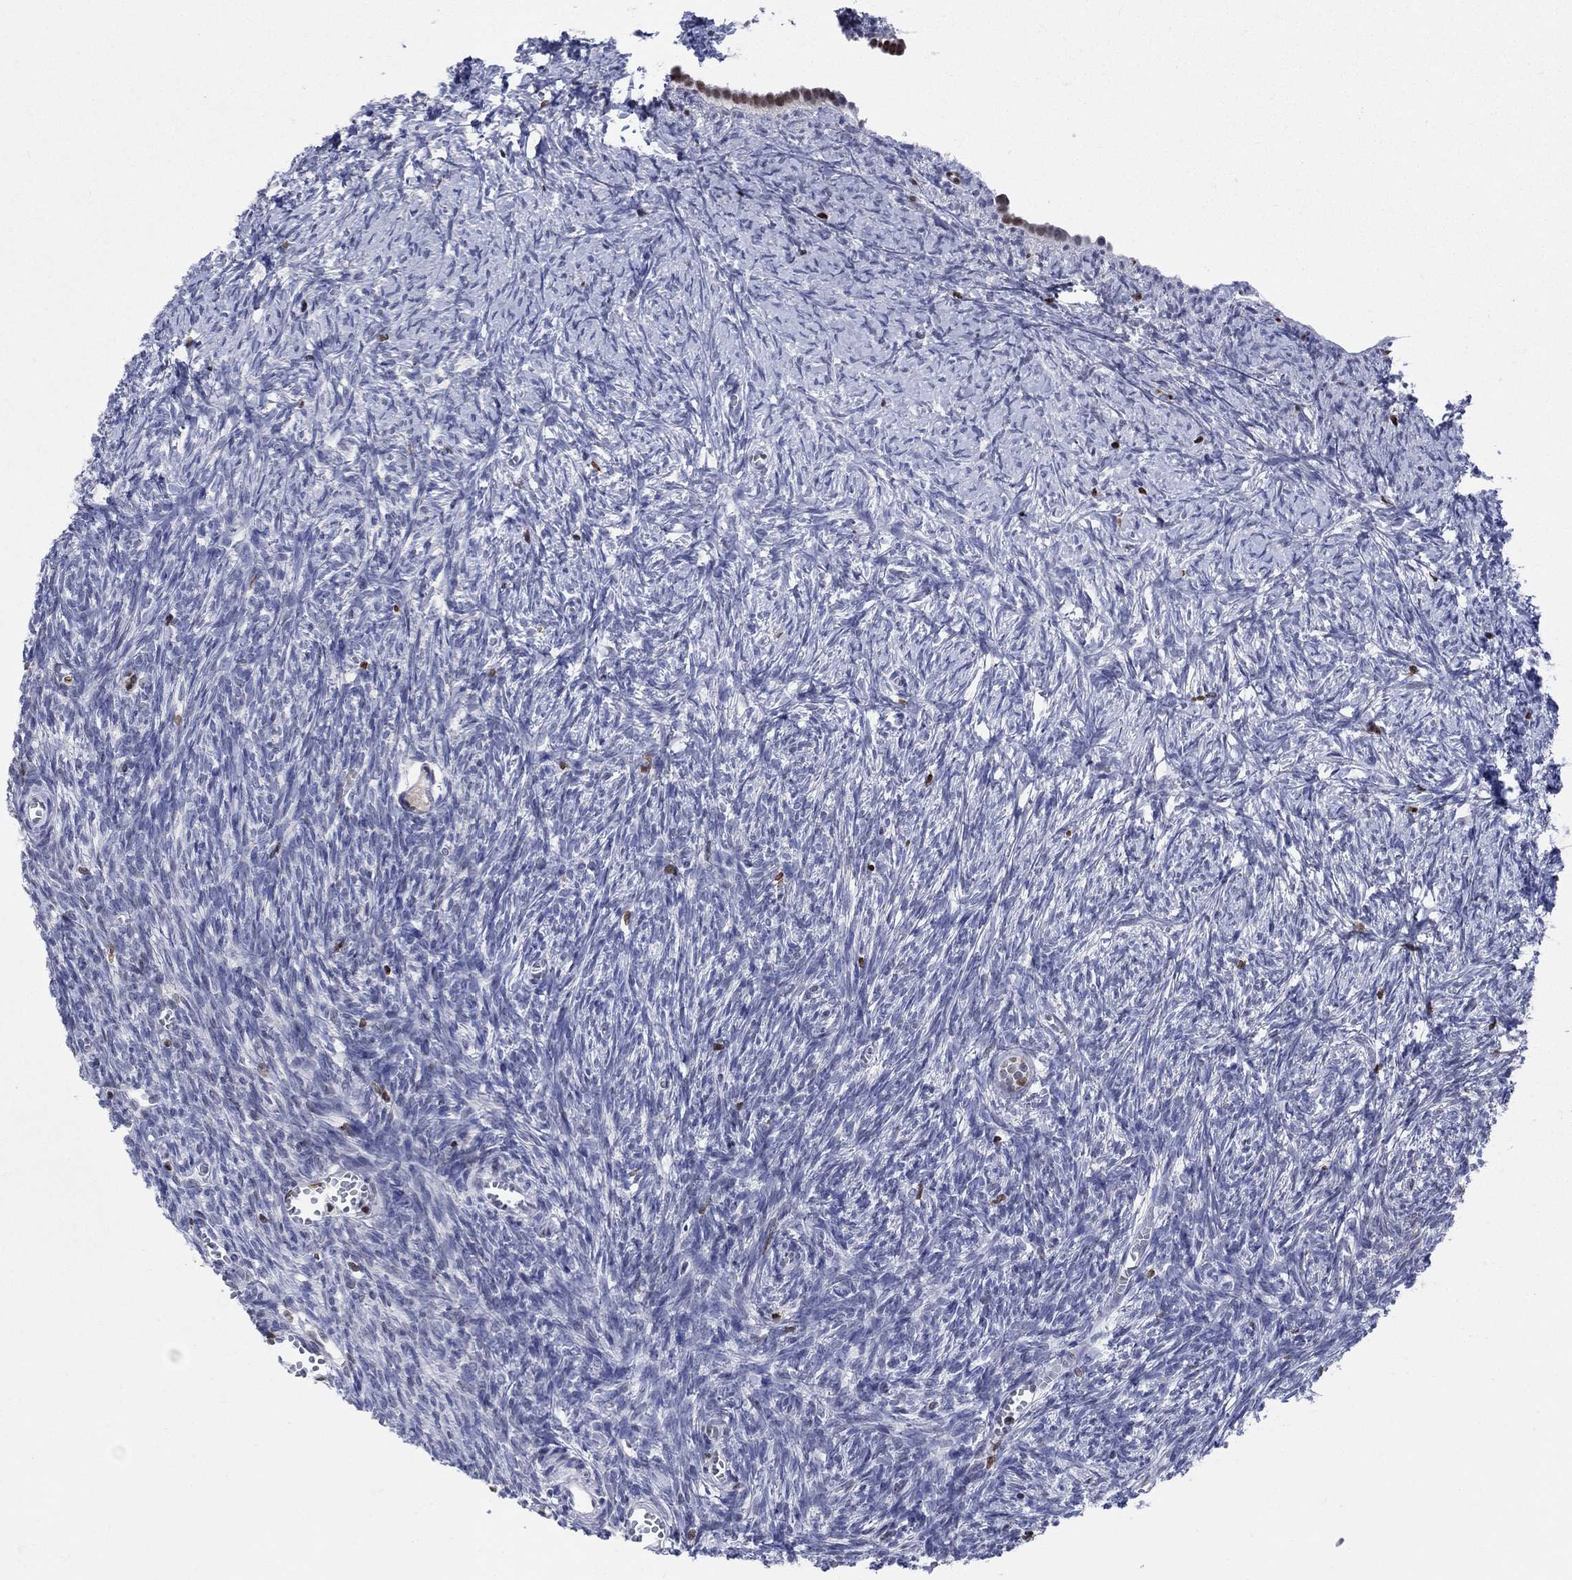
{"staining": {"intensity": "negative", "quantity": "none", "location": "none"}, "tissue": "ovary", "cell_type": "Follicle cells", "image_type": "normal", "snomed": [{"axis": "morphology", "description": "Normal tissue, NOS"}, {"axis": "topography", "description": "Ovary"}], "caption": "Immunohistochemistry (IHC) image of benign human ovary stained for a protein (brown), which displays no expression in follicle cells. Nuclei are stained in blue.", "gene": "HMGA1", "patient": {"sex": "female", "age": 43}}